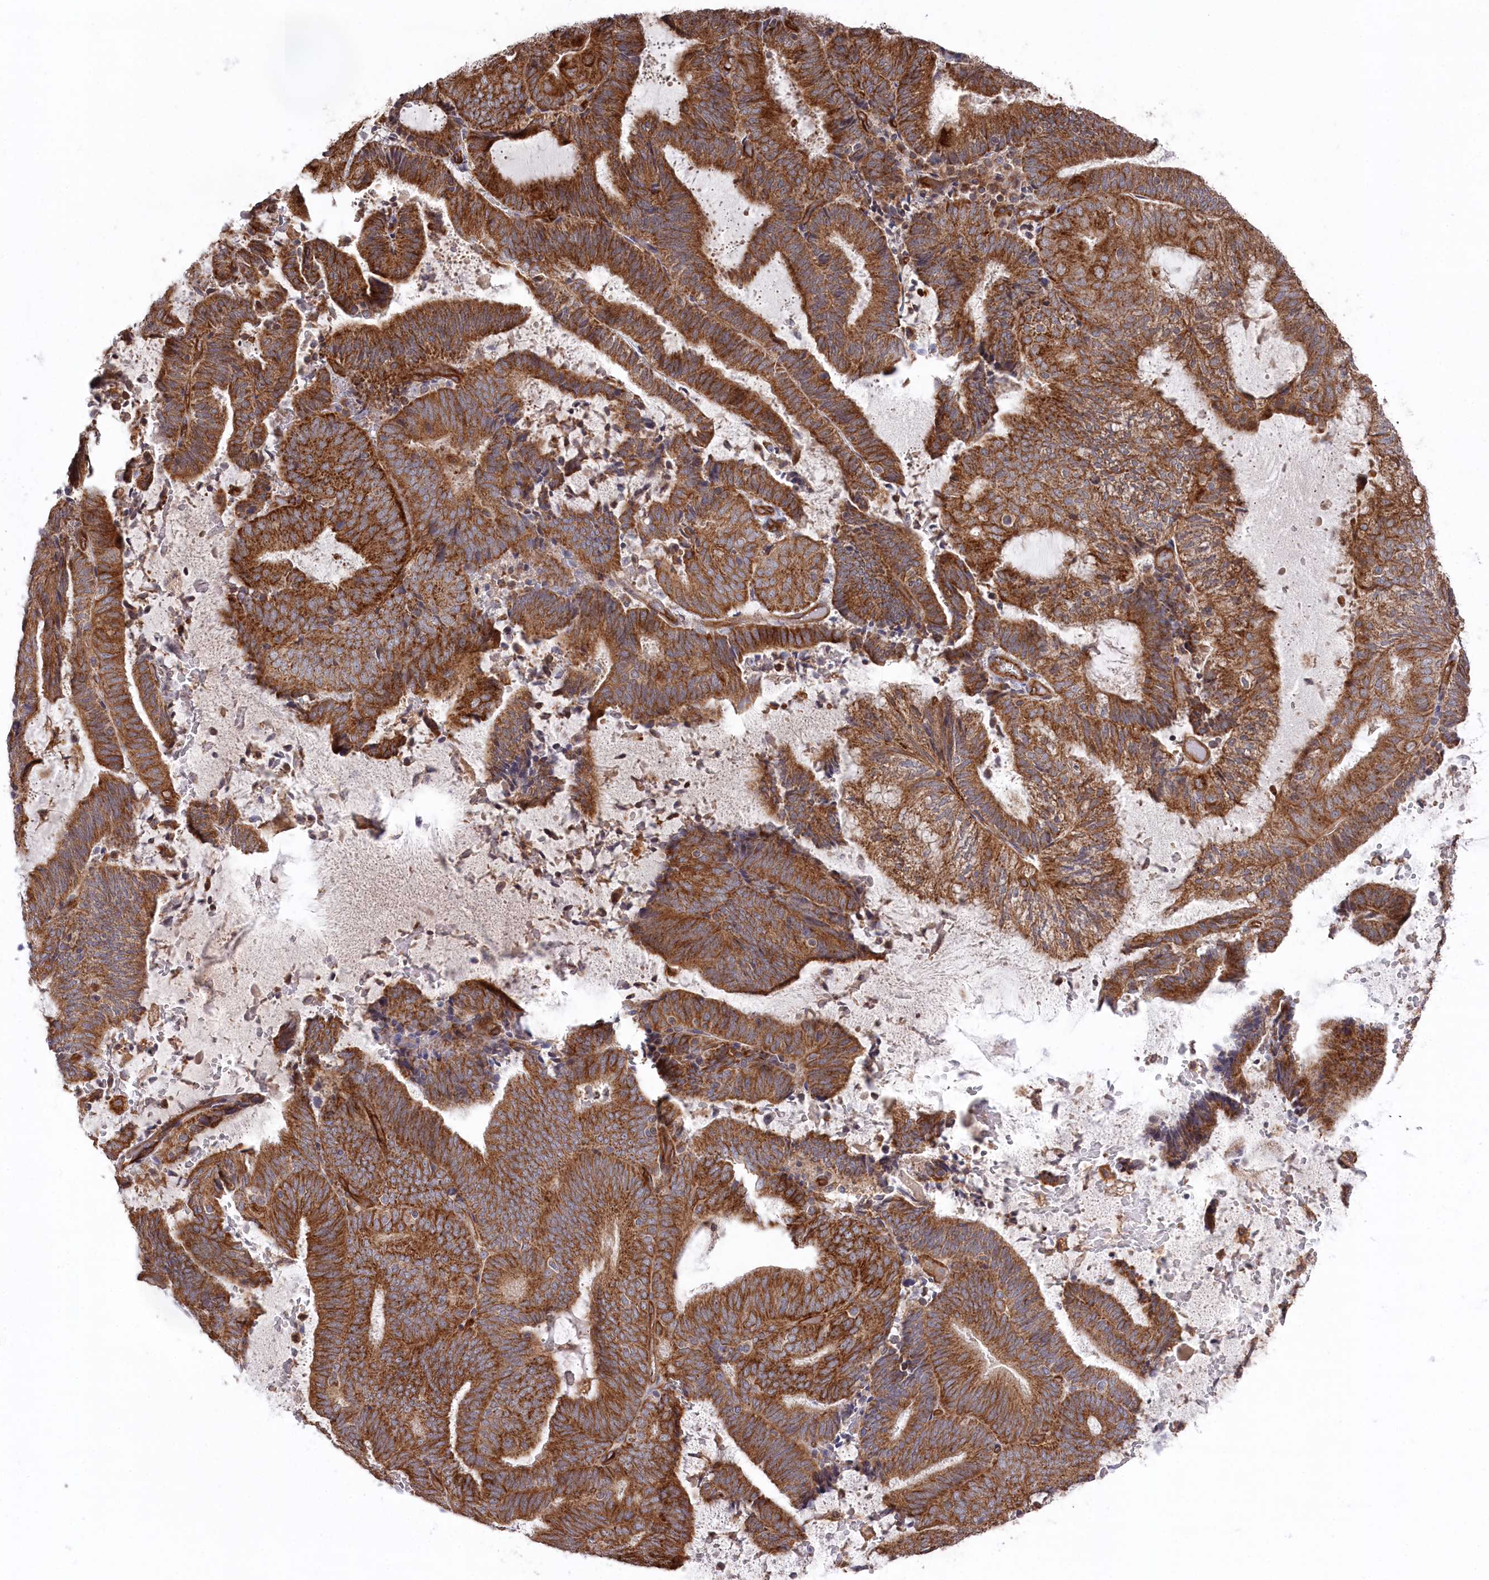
{"staining": {"intensity": "strong", "quantity": ">75%", "location": "cytoplasmic/membranous"}, "tissue": "endometrial cancer", "cell_type": "Tumor cells", "image_type": "cancer", "snomed": [{"axis": "morphology", "description": "Adenocarcinoma, NOS"}, {"axis": "topography", "description": "Endometrium"}], "caption": "Human adenocarcinoma (endometrial) stained for a protein (brown) shows strong cytoplasmic/membranous positive positivity in about >75% of tumor cells.", "gene": "MTPAP", "patient": {"sex": "female", "age": 81}}